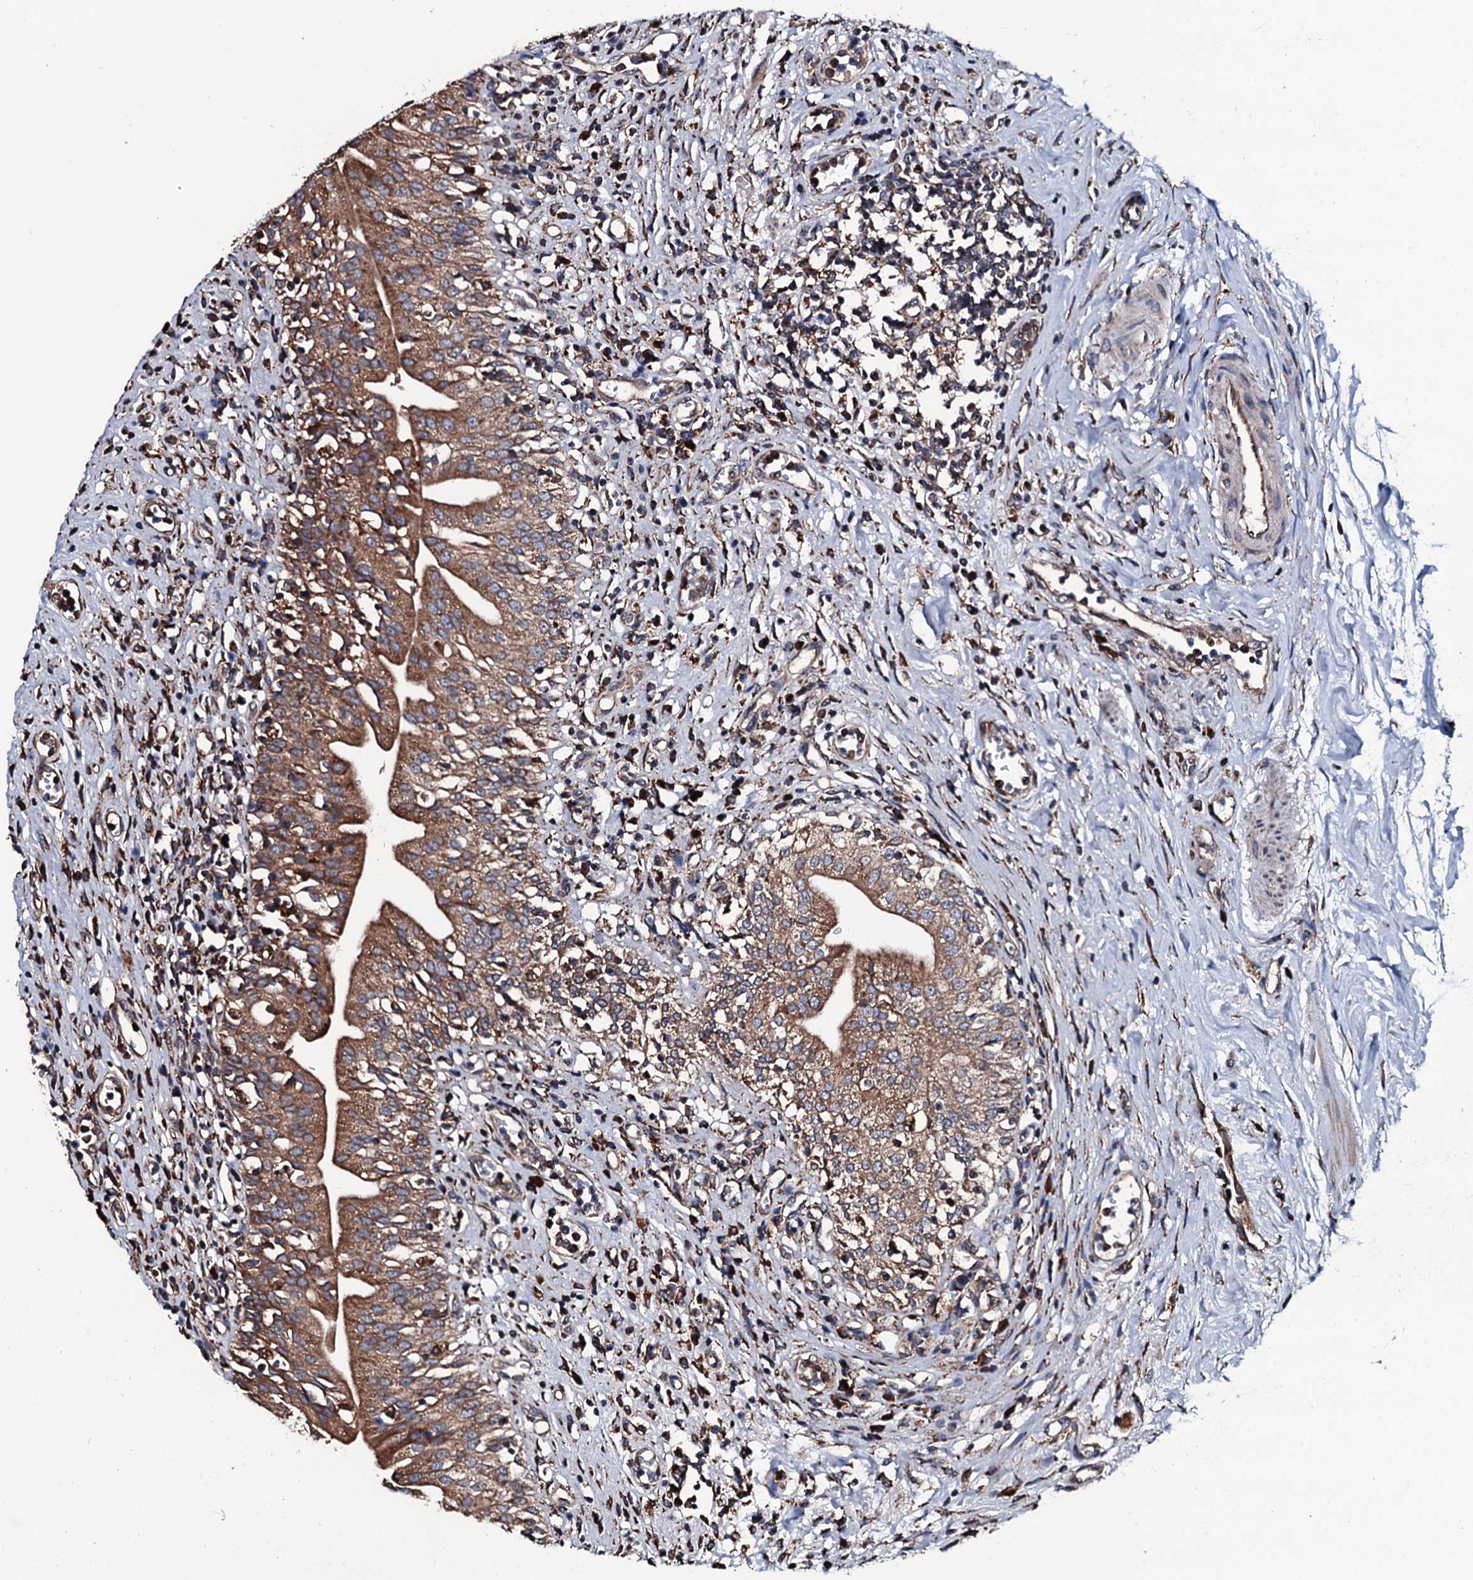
{"staining": {"intensity": "moderate", "quantity": ">75%", "location": "cytoplasmic/membranous"}, "tissue": "urinary bladder", "cell_type": "Urothelial cells", "image_type": "normal", "snomed": [{"axis": "morphology", "description": "Normal tissue, NOS"}, {"axis": "morphology", "description": "Inflammation, NOS"}, {"axis": "topography", "description": "Urinary bladder"}], "caption": "Brown immunohistochemical staining in benign urinary bladder displays moderate cytoplasmic/membranous staining in about >75% of urothelial cells.", "gene": "RAB12", "patient": {"sex": "male", "age": 63}}